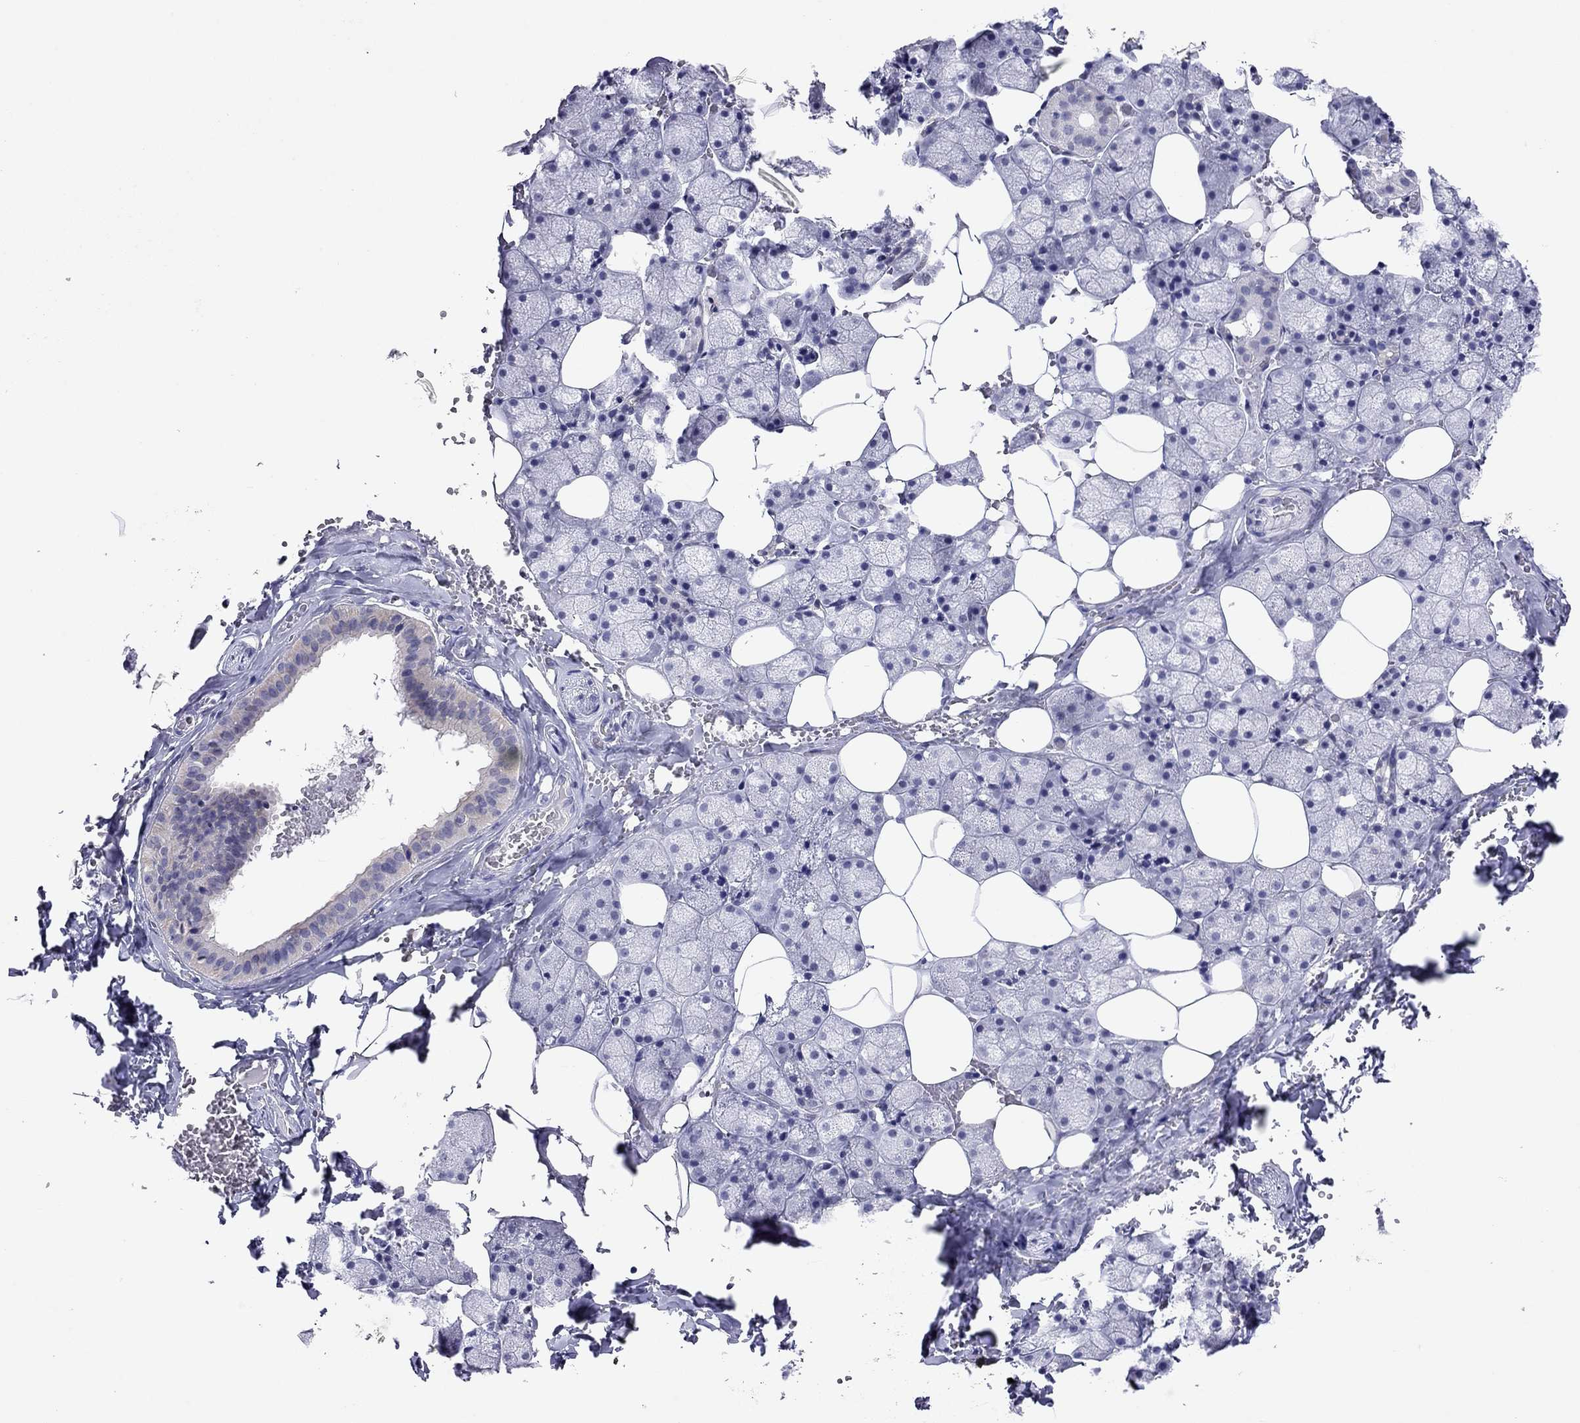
{"staining": {"intensity": "weak", "quantity": "<25%", "location": "cytoplasmic/membranous"}, "tissue": "salivary gland", "cell_type": "Glandular cells", "image_type": "normal", "snomed": [{"axis": "morphology", "description": "Normal tissue, NOS"}, {"axis": "topography", "description": "Salivary gland"}], "caption": "High magnification brightfield microscopy of normal salivary gland stained with DAB (3,3'-diaminobenzidine) (brown) and counterstained with hematoxylin (blue): glandular cells show no significant expression. (IHC, brightfield microscopy, high magnification).", "gene": "MYMX", "patient": {"sex": "male", "age": 38}}